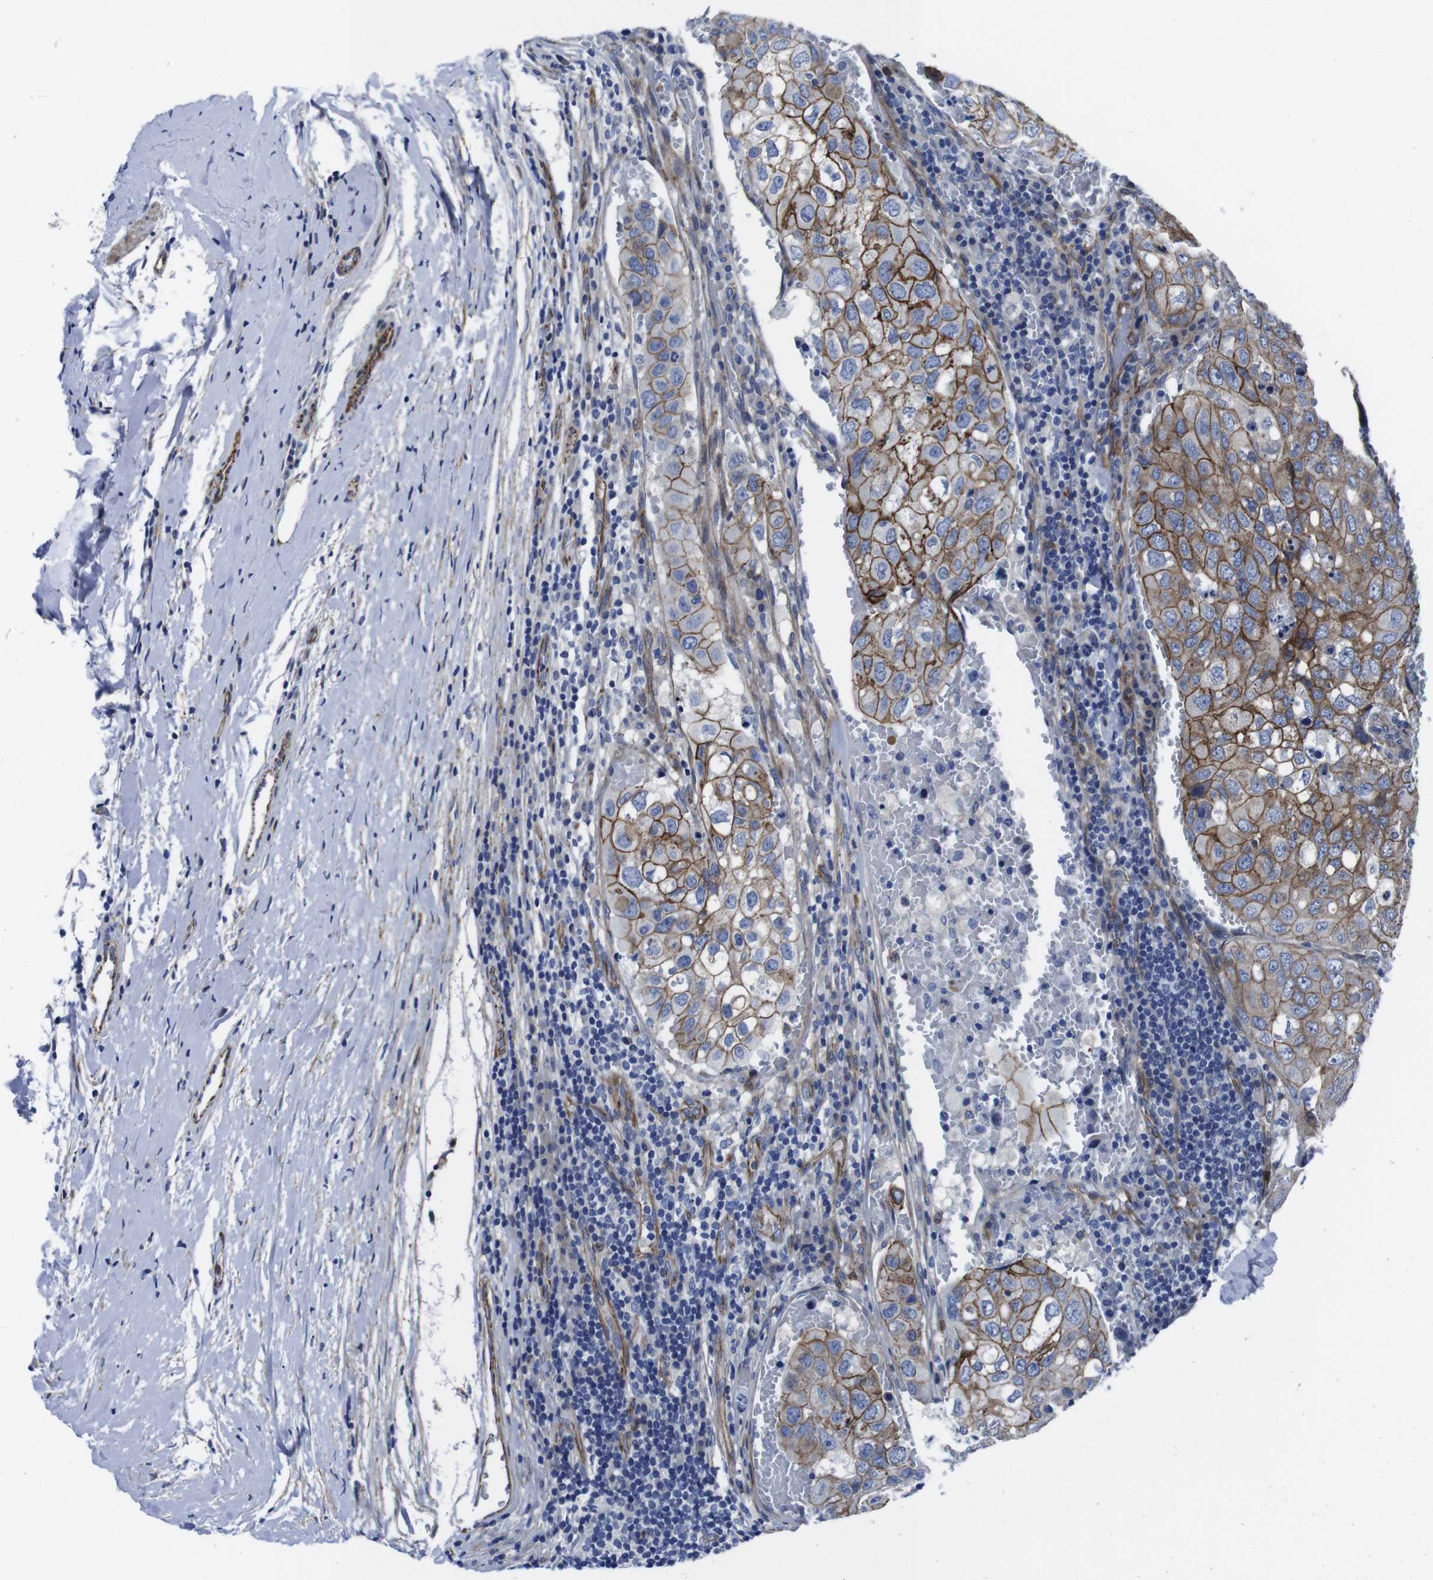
{"staining": {"intensity": "moderate", "quantity": ">75%", "location": "cytoplasmic/membranous"}, "tissue": "urothelial cancer", "cell_type": "Tumor cells", "image_type": "cancer", "snomed": [{"axis": "morphology", "description": "Urothelial carcinoma, High grade"}, {"axis": "topography", "description": "Lymph node"}, {"axis": "topography", "description": "Urinary bladder"}], "caption": "Immunohistochemical staining of urothelial cancer demonstrates medium levels of moderate cytoplasmic/membranous protein expression in about >75% of tumor cells.", "gene": "NUMB", "patient": {"sex": "male", "age": 51}}